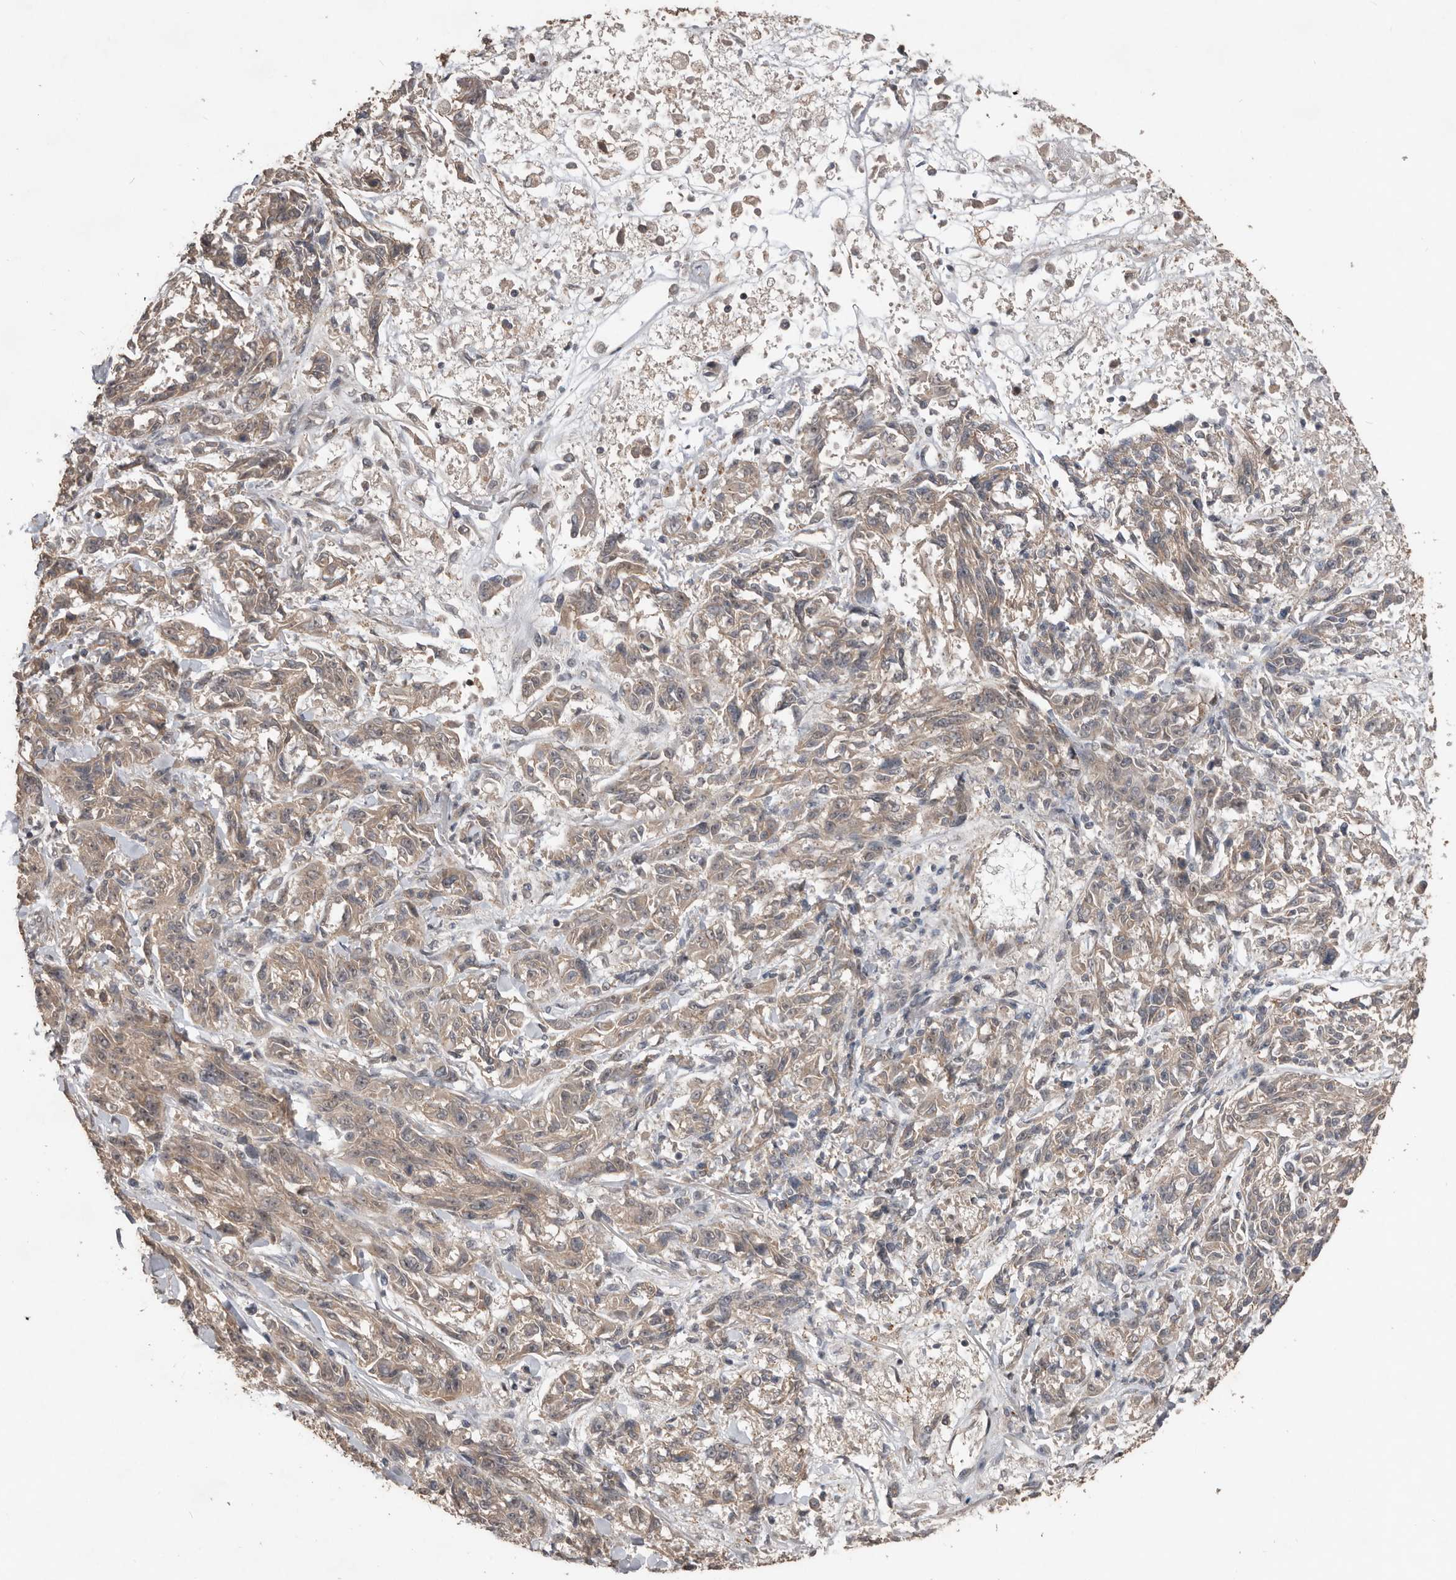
{"staining": {"intensity": "weak", "quantity": ">75%", "location": "cytoplasmic/membranous"}, "tissue": "melanoma", "cell_type": "Tumor cells", "image_type": "cancer", "snomed": [{"axis": "morphology", "description": "Malignant melanoma, NOS"}, {"axis": "topography", "description": "Skin"}], "caption": "Protein staining shows weak cytoplasmic/membranous staining in about >75% of tumor cells in malignant melanoma.", "gene": "BAMBI", "patient": {"sex": "male", "age": 53}}